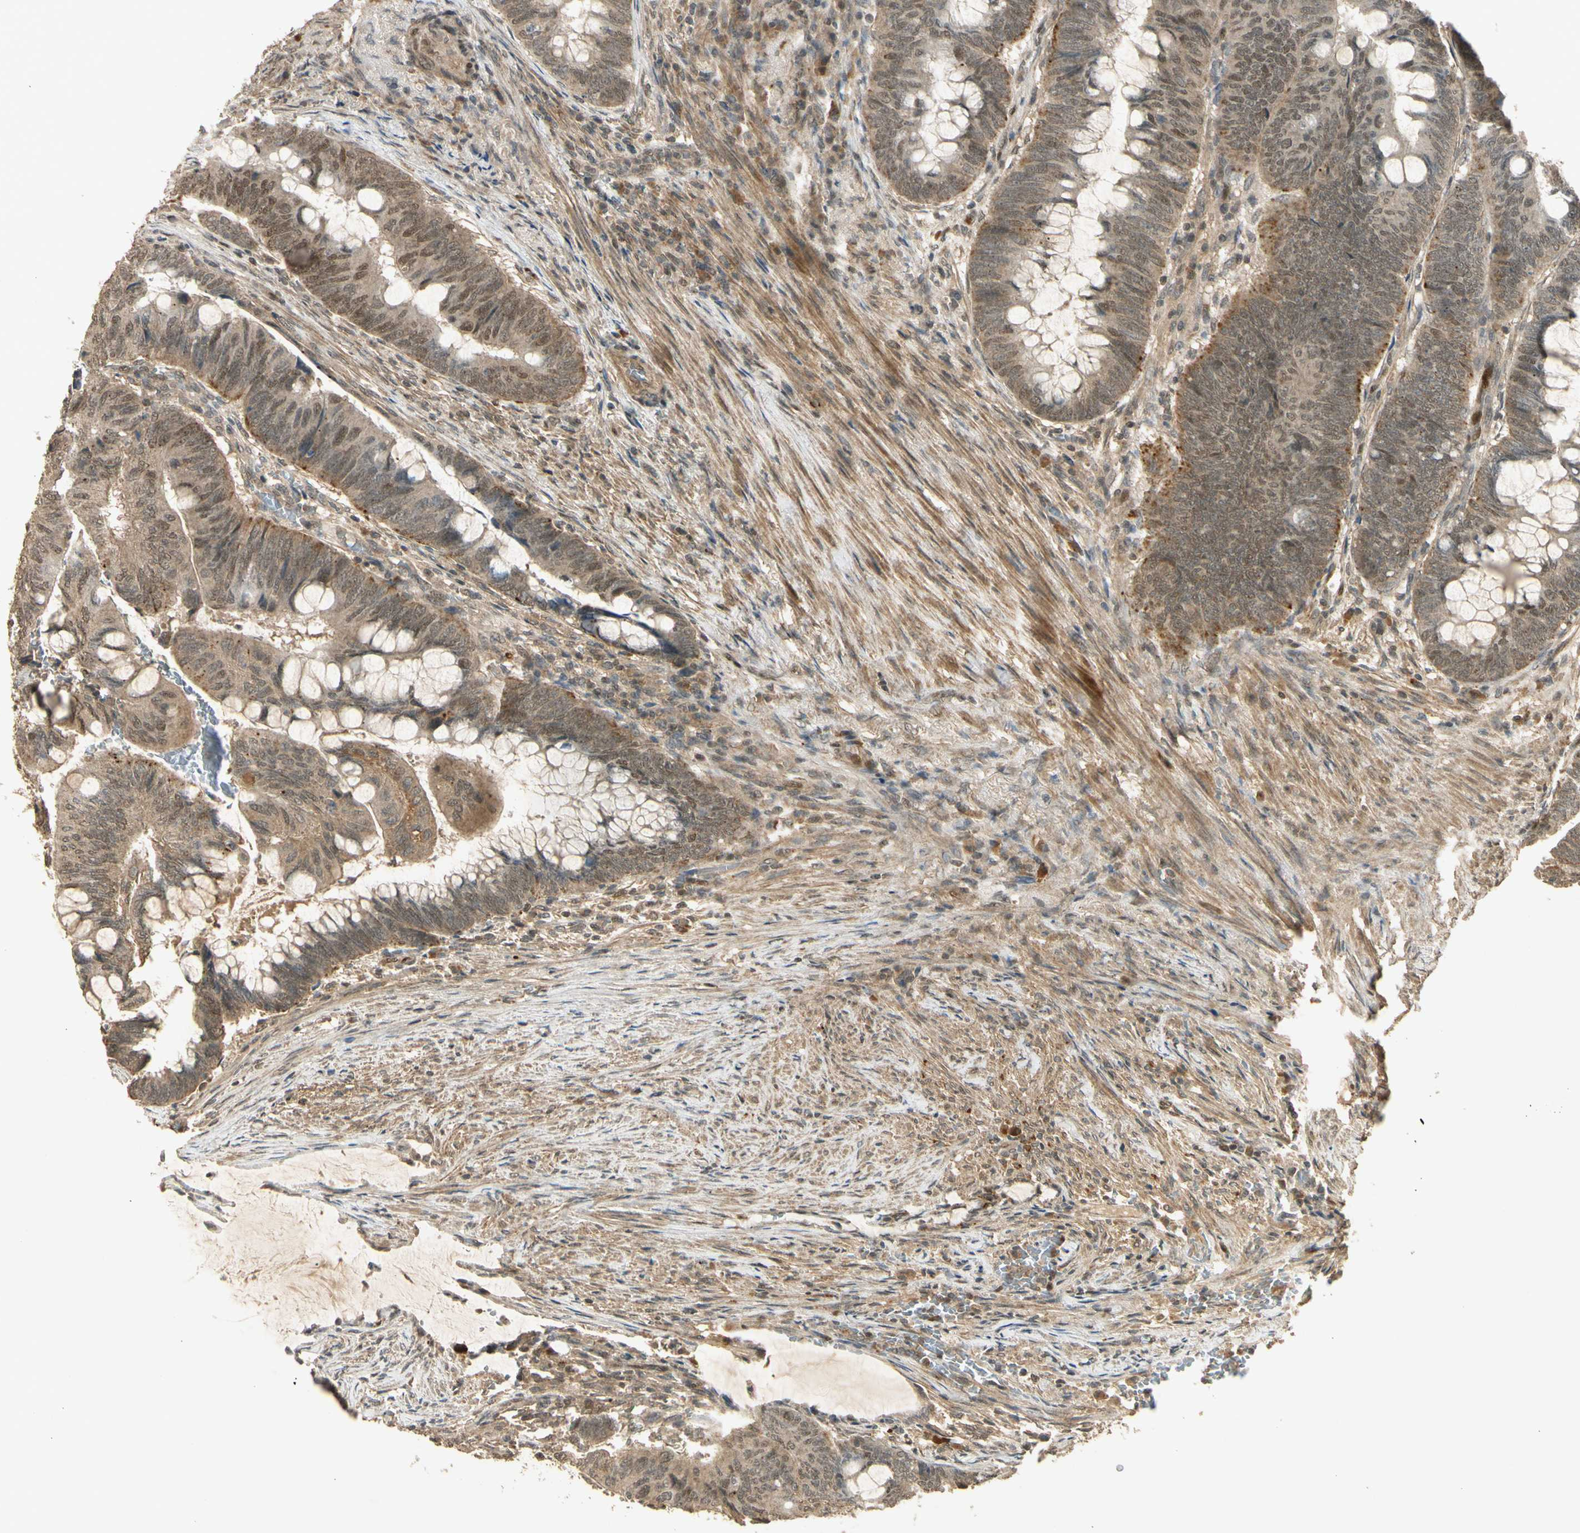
{"staining": {"intensity": "moderate", "quantity": ">75%", "location": "cytoplasmic/membranous,nuclear"}, "tissue": "colorectal cancer", "cell_type": "Tumor cells", "image_type": "cancer", "snomed": [{"axis": "morphology", "description": "Normal tissue, NOS"}, {"axis": "morphology", "description": "Adenocarcinoma, NOS"}, {"axis": "topography", "description": "Rectum"}, {"axis": "topography", "description": "Peripheral nerve tissue"}], "caption": "Immunohistochemical staining of colorectal adenocarcinoma exhibits moderate cytoplasmic/membranous and nuclear protein expression in approximately >75% of tumor cells.", "gene": "GMEB2", "patient": {"sex": "male", "age": 92}}